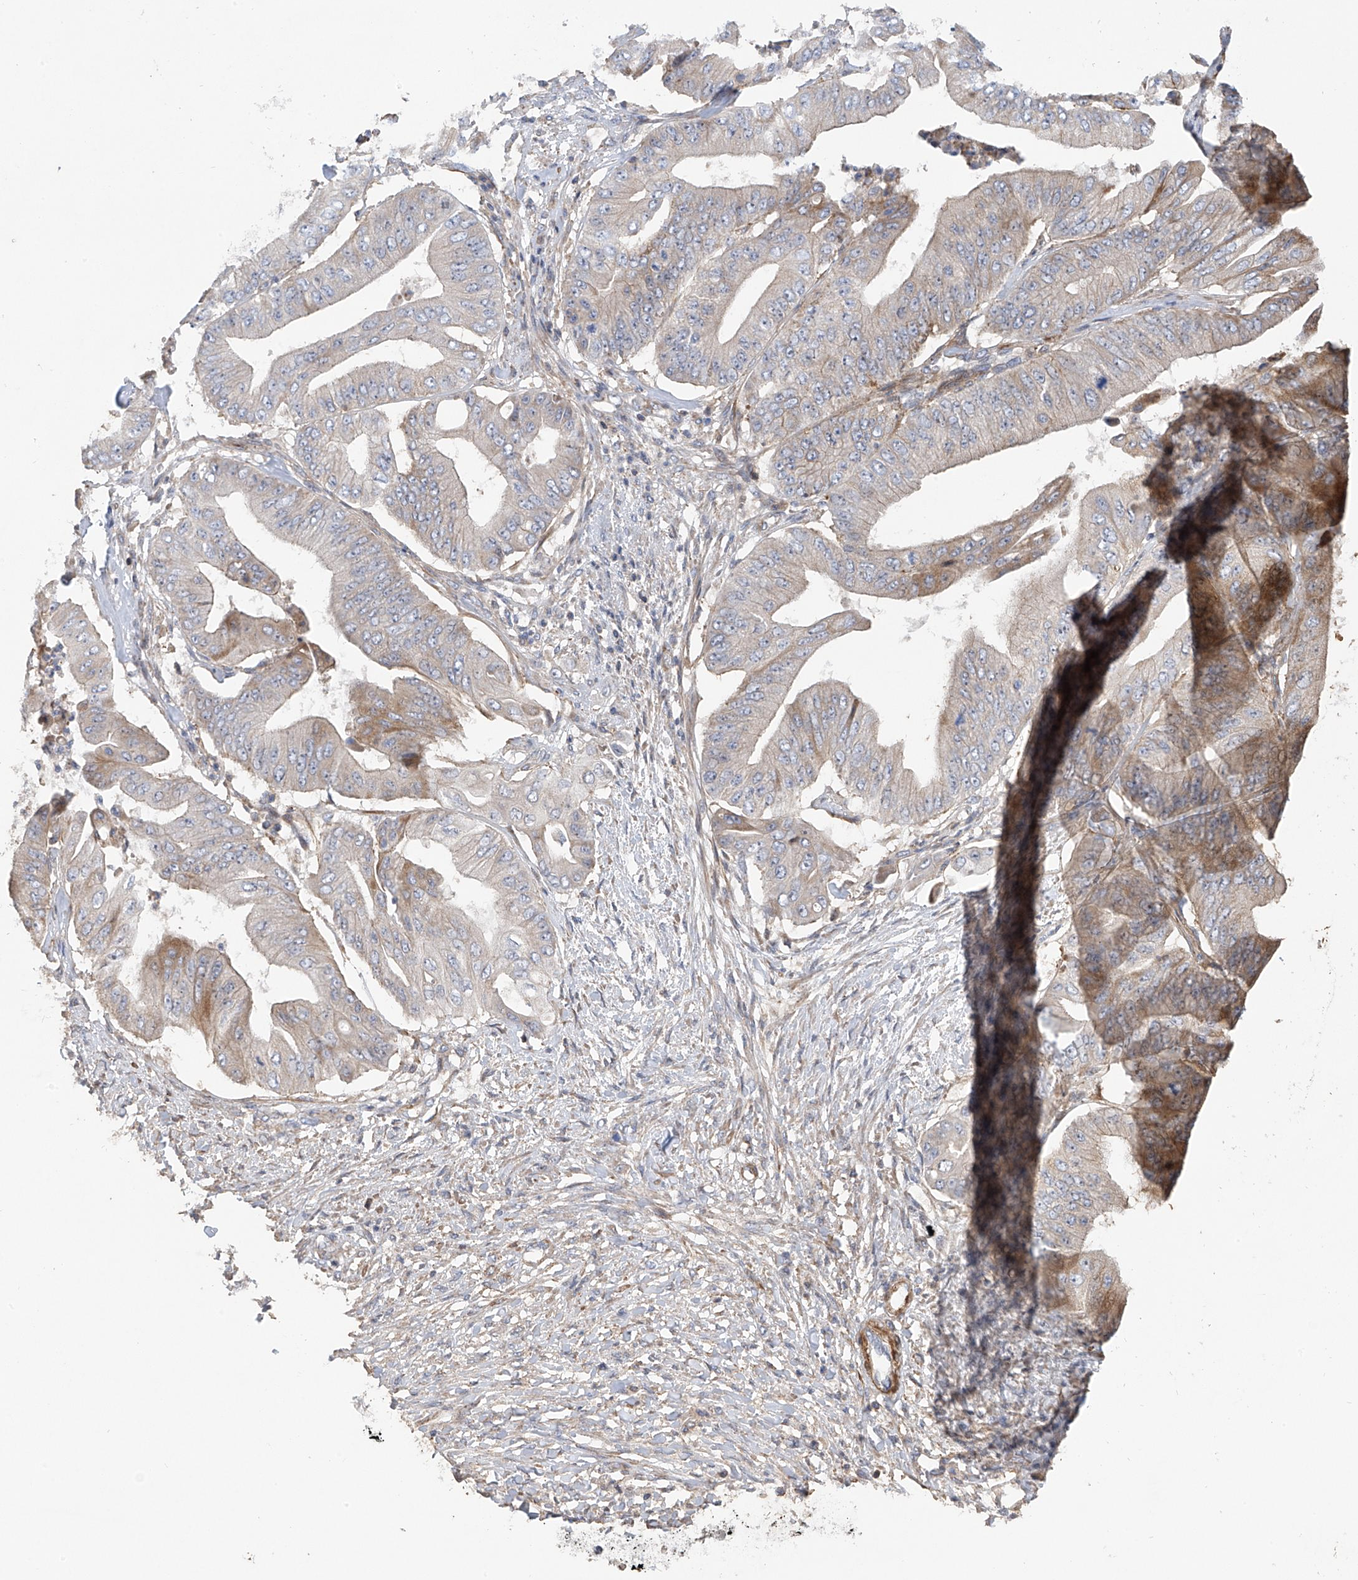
{"staining": {"intensity": "weak", "quantity": "<25%", "location": "cytoplasmic/membranous"}, "tissue": "pancreatic cancer", "cell_type": "Tumor cells", "image_type": "cancer", "snomed": [{"axis": "morphology", "description": "Adenocarcinoma, NOS"}, {"axis": "topography", "description": "Pancreas"}], "caption": "Histopathology image shows no significant protein positivity in tumor cells of pancreatic adenocarcinoma. Nuclei are stained in blue.", "gene": "SLC43A3", "patient": {"sex": "female", "age": 77}}